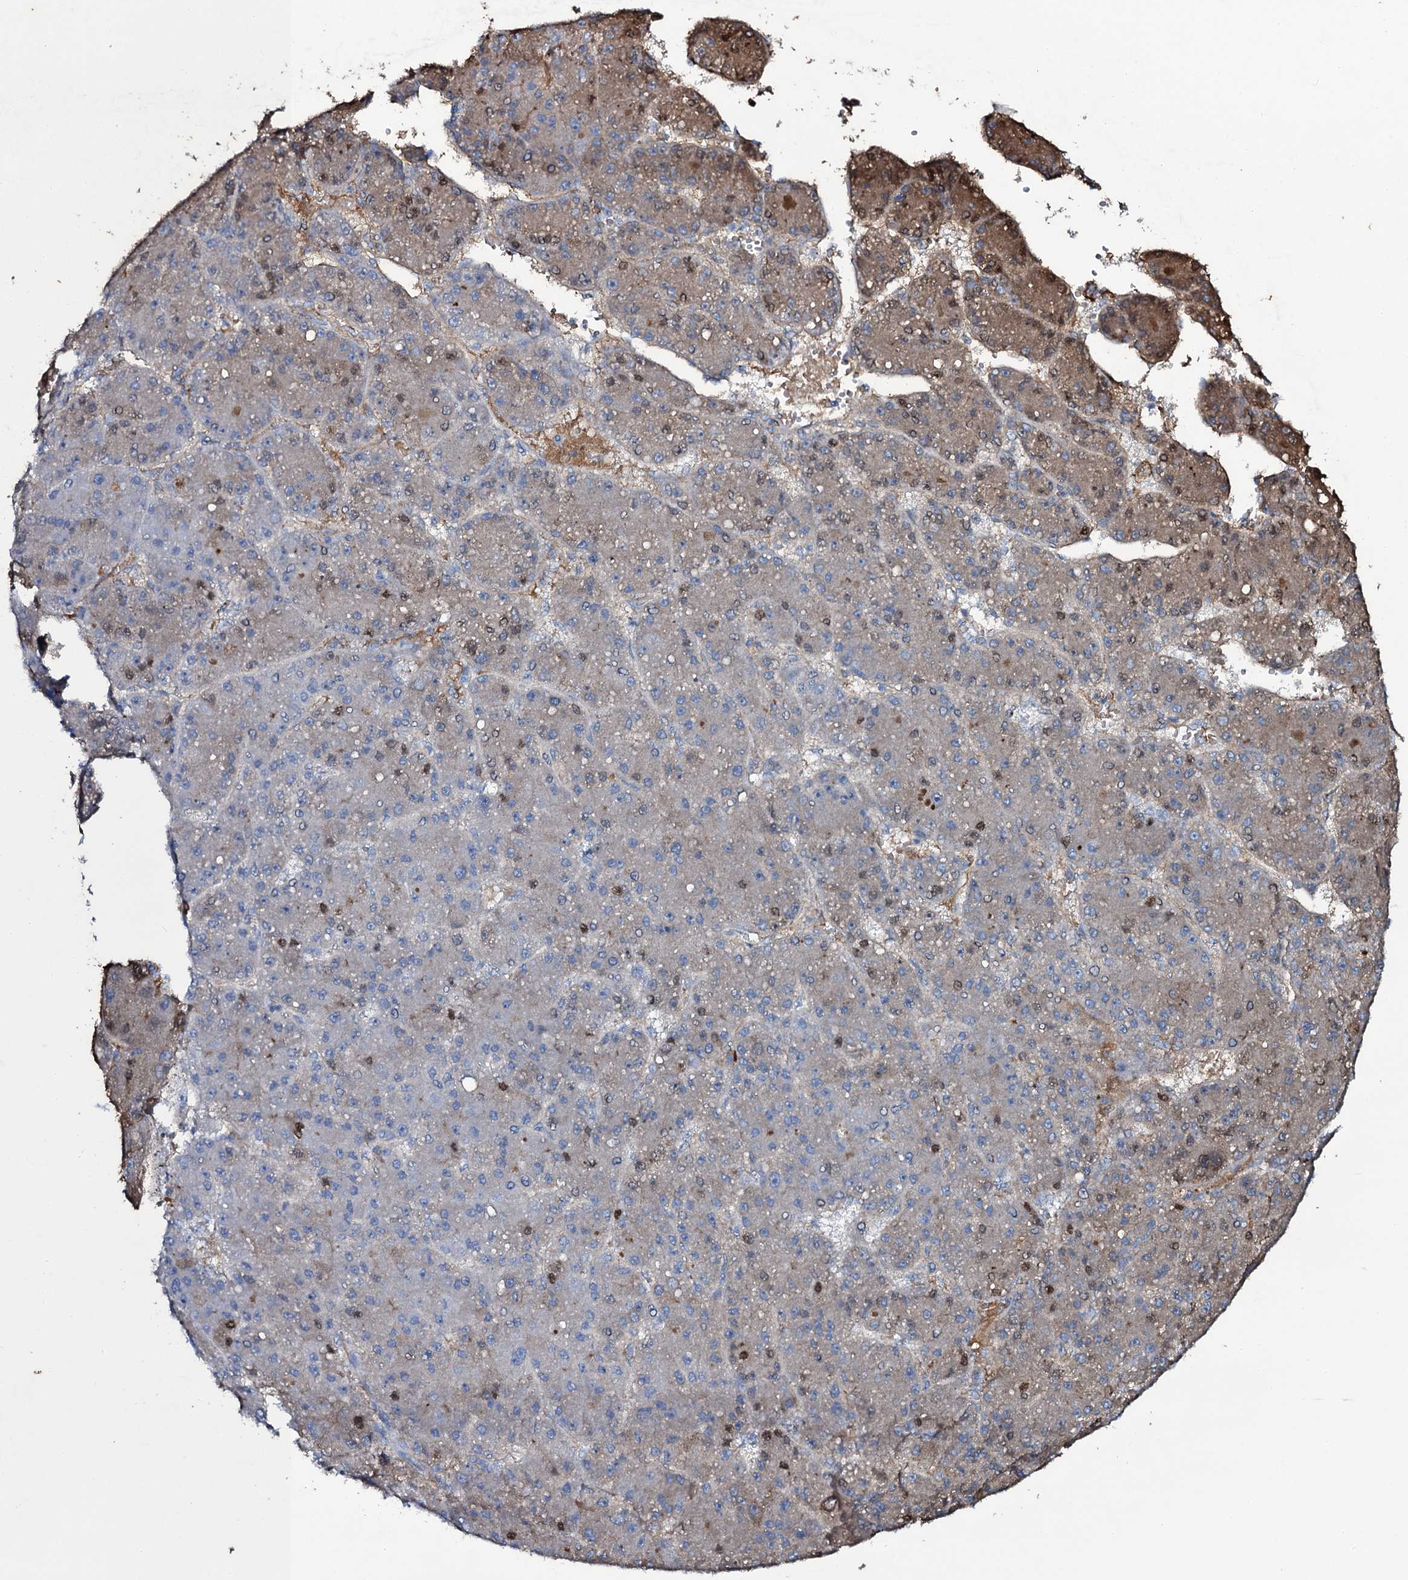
{"staining": {"intensity": "moderate", "quantity": "<25%", "location": "cytoplasmic/membranous"}, "tissue": "liver cancer", "cell_type": "Tumor cells", "image_type": "cancer", "snomed": [{"axis": "morphology", "description": "Carcinoma, Hepatocellular, NOS"}, {"axis": "topography", "description": "Liver"}], "caption": "IHC of human liver hepatocellular carcinoma displays low levels of moderate cytoplasmic/membranous staining in about <25% of tumor cells.", "gene": "EDN1", "patient": {"sex": "male", "age": 67}}